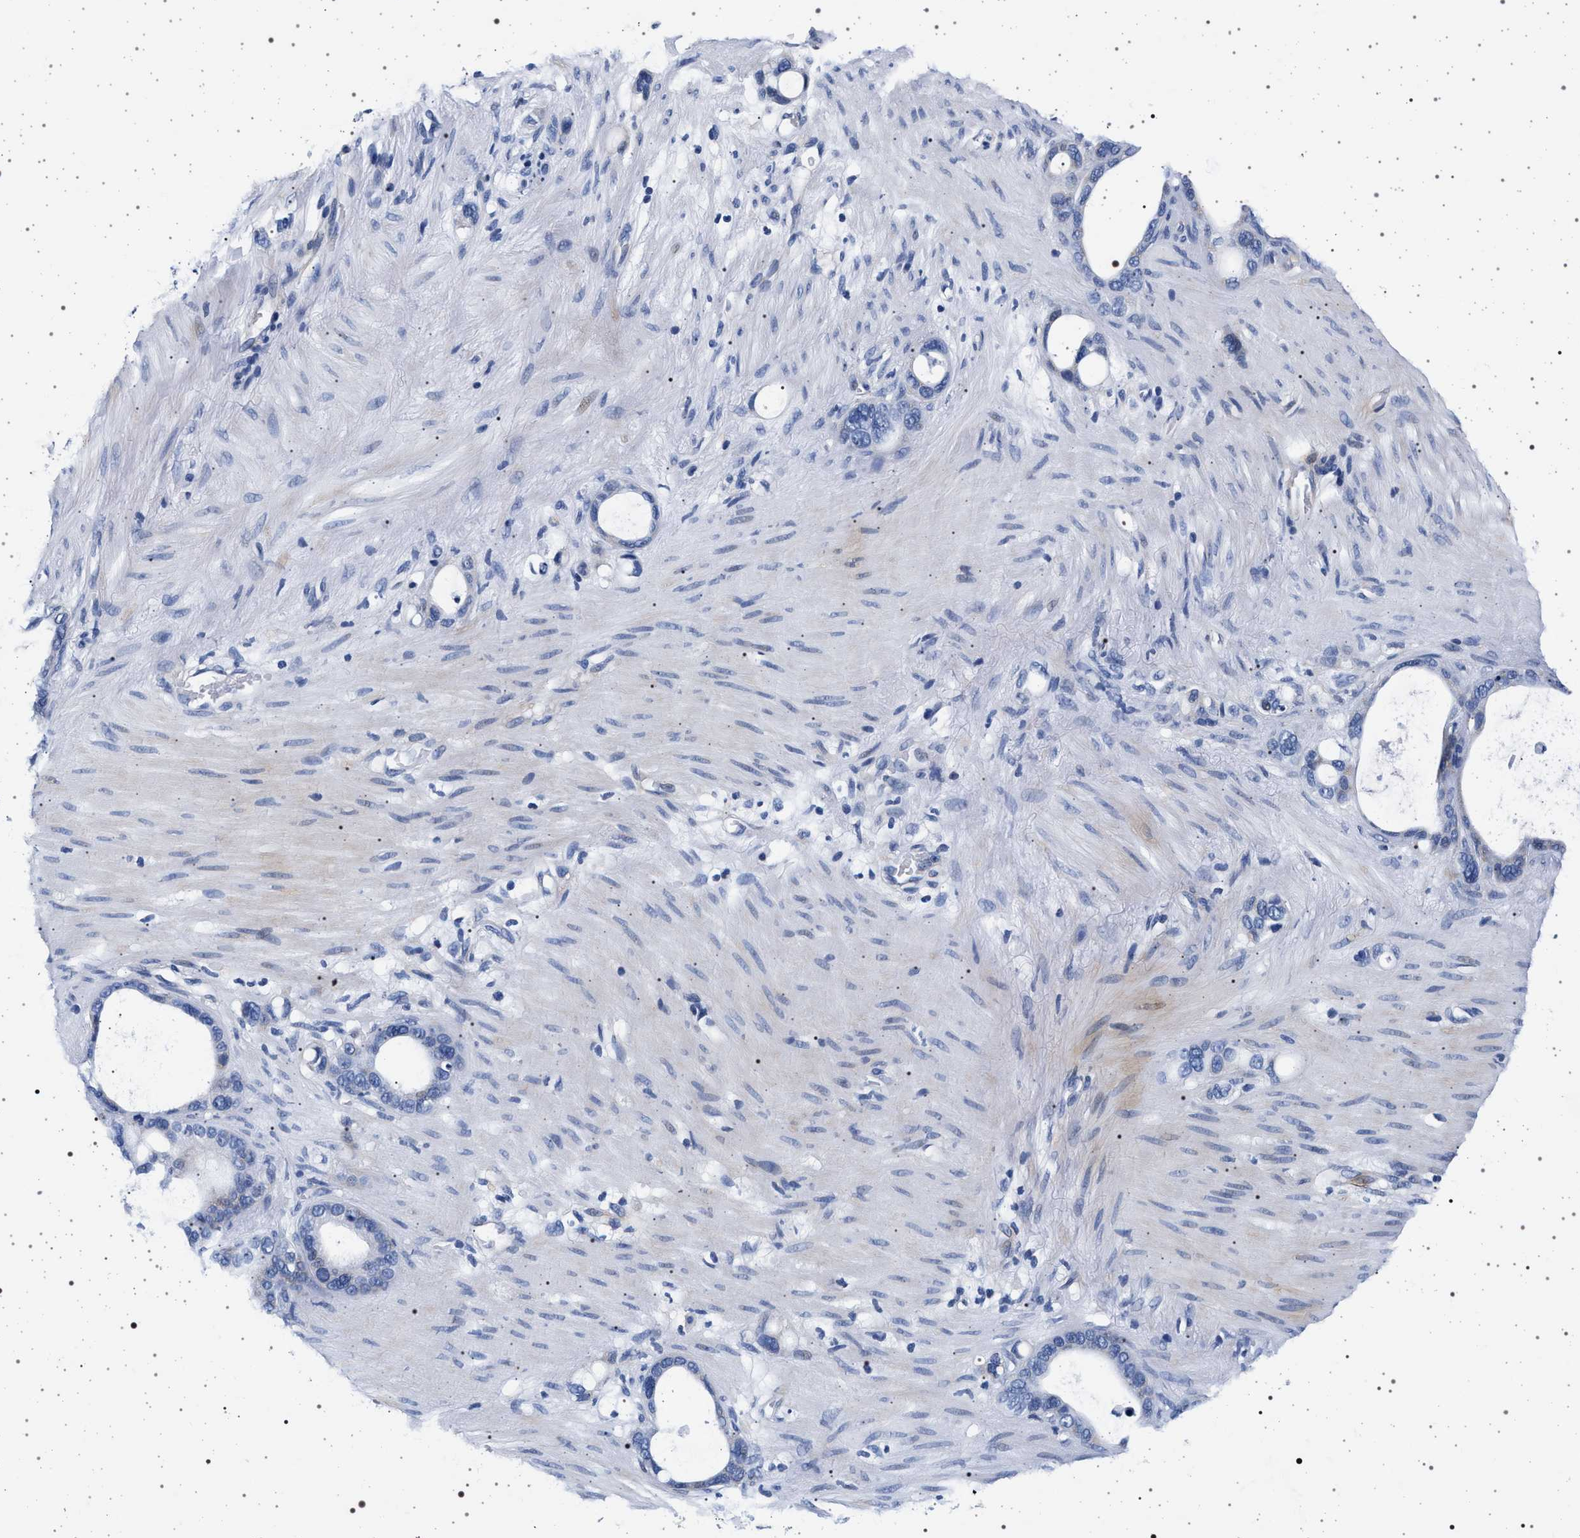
{"staining": {"intensity": "negative", "quantity": "none", "location": "none"}, "tissue": "stomach cancer", "cell_type": "Tumor cells", "image_type": "cancer", "snomed": [{"axis": "morphology", "description": "Adenocarcinoma, NOS"}, {"axis": "topography", "description": "Stomach"}], "caption": "Tumor cells show no significant protein staining in stomach cancer. The staining was performed using DAB to visualize the protein expression in brown, while the nuclei were stained in blue with hematoxylin (Magnification: 20x).", "gene": "SLC9A1", "patient": {"sex": "female", "age": 75}}